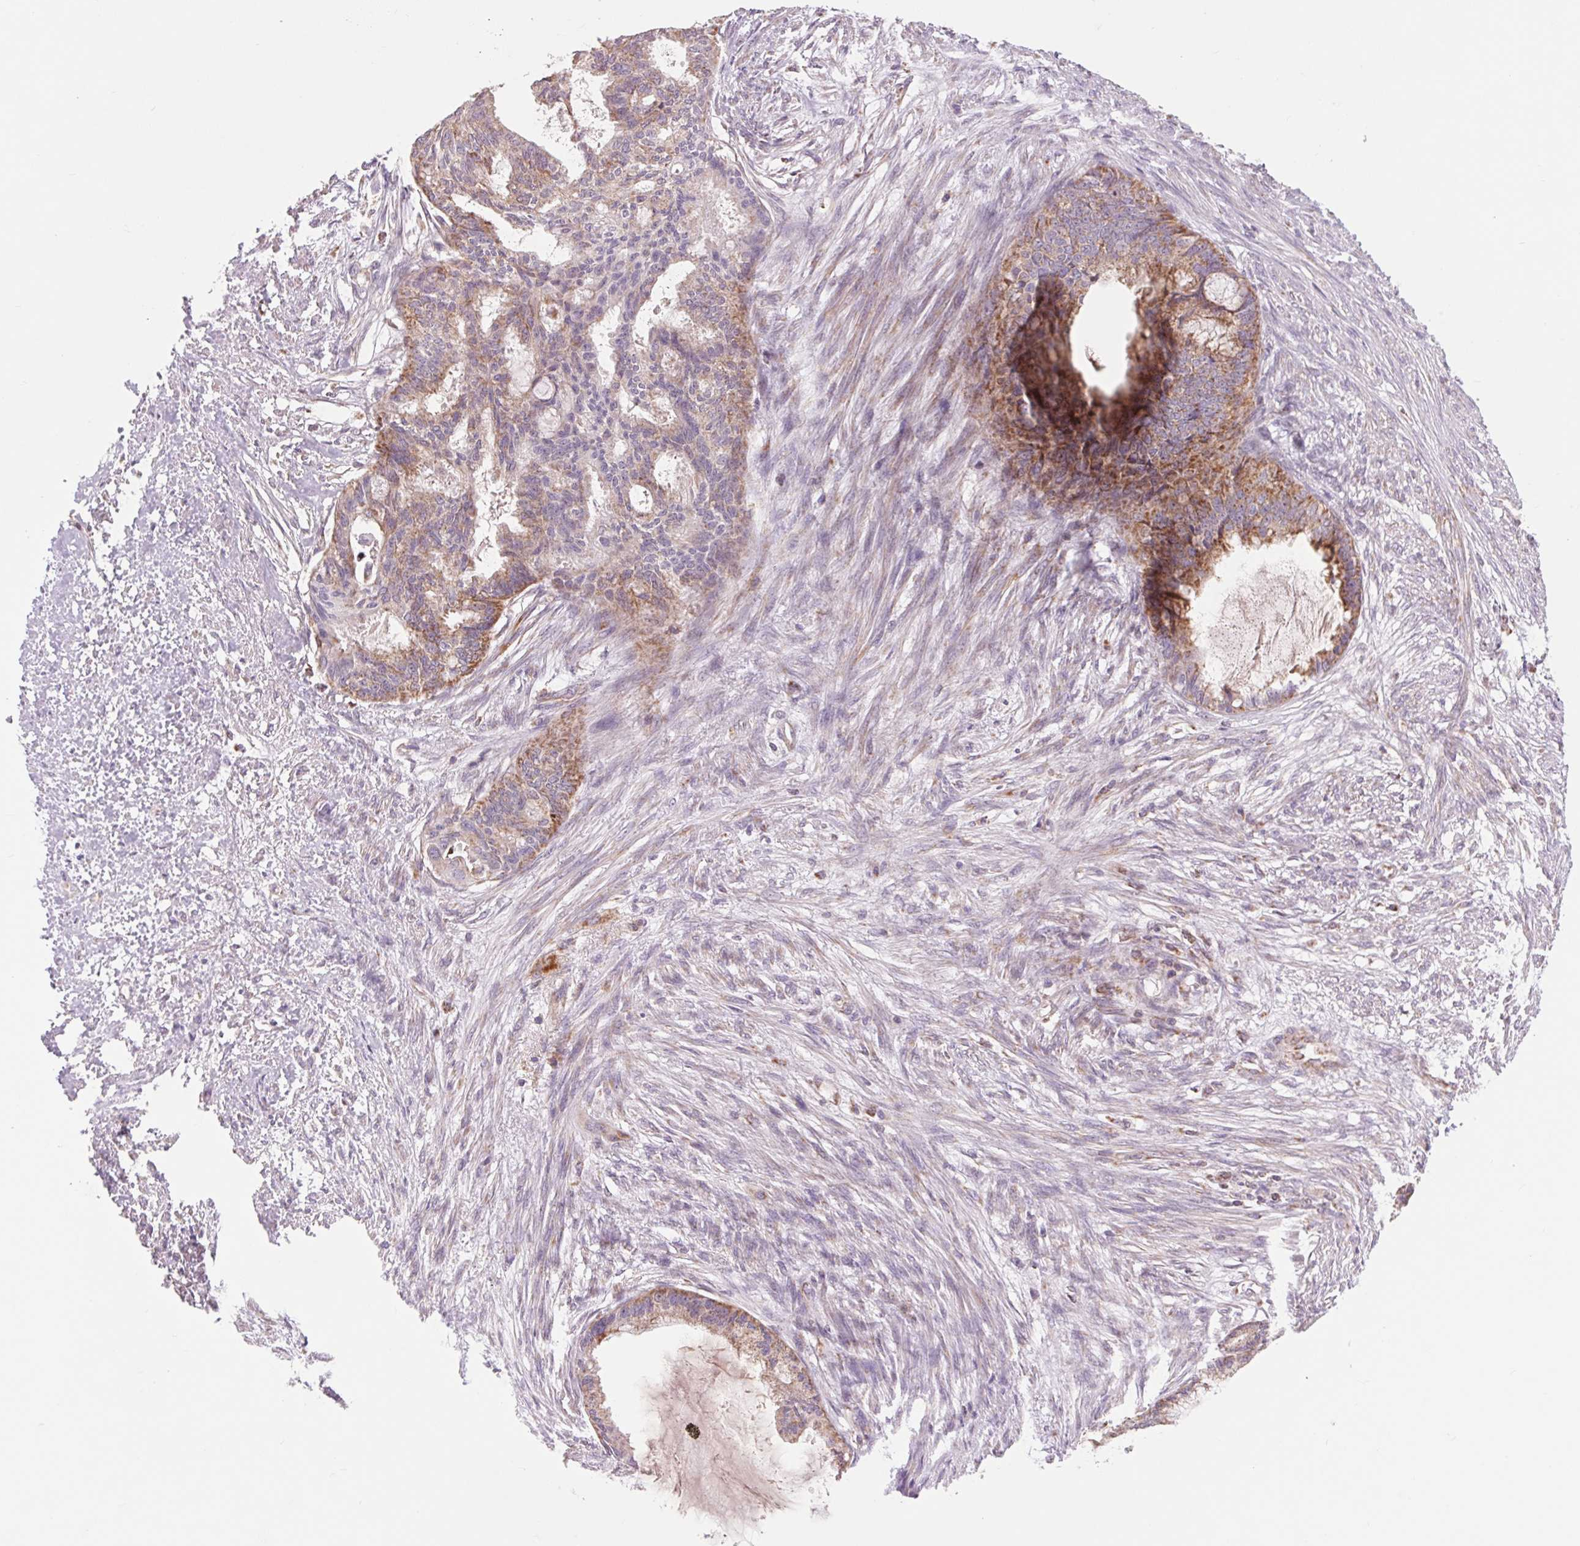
{"staining": {"intensity": "moderate", "quantity": ">75%", "location": "cytoplasmic/membranous"}, "tissue": "endometrial cancer", "cell_type": "Tumor cells", "image_type": "cancer", "snomed": [{"axis": "morphology", "description": "Adenocarcinoma, NOS"}, {"axis": "topography", "description": "Endometrium"}], "caption": "This is an image of immunohistochemistry (IHC) staining of endometrial adenocarcinoma, which shows moderate staining in the cytoplasmic/membranous of tumor cells.", "gene": "COX6A1", "patient": {"sex": "female", "age": 86}}